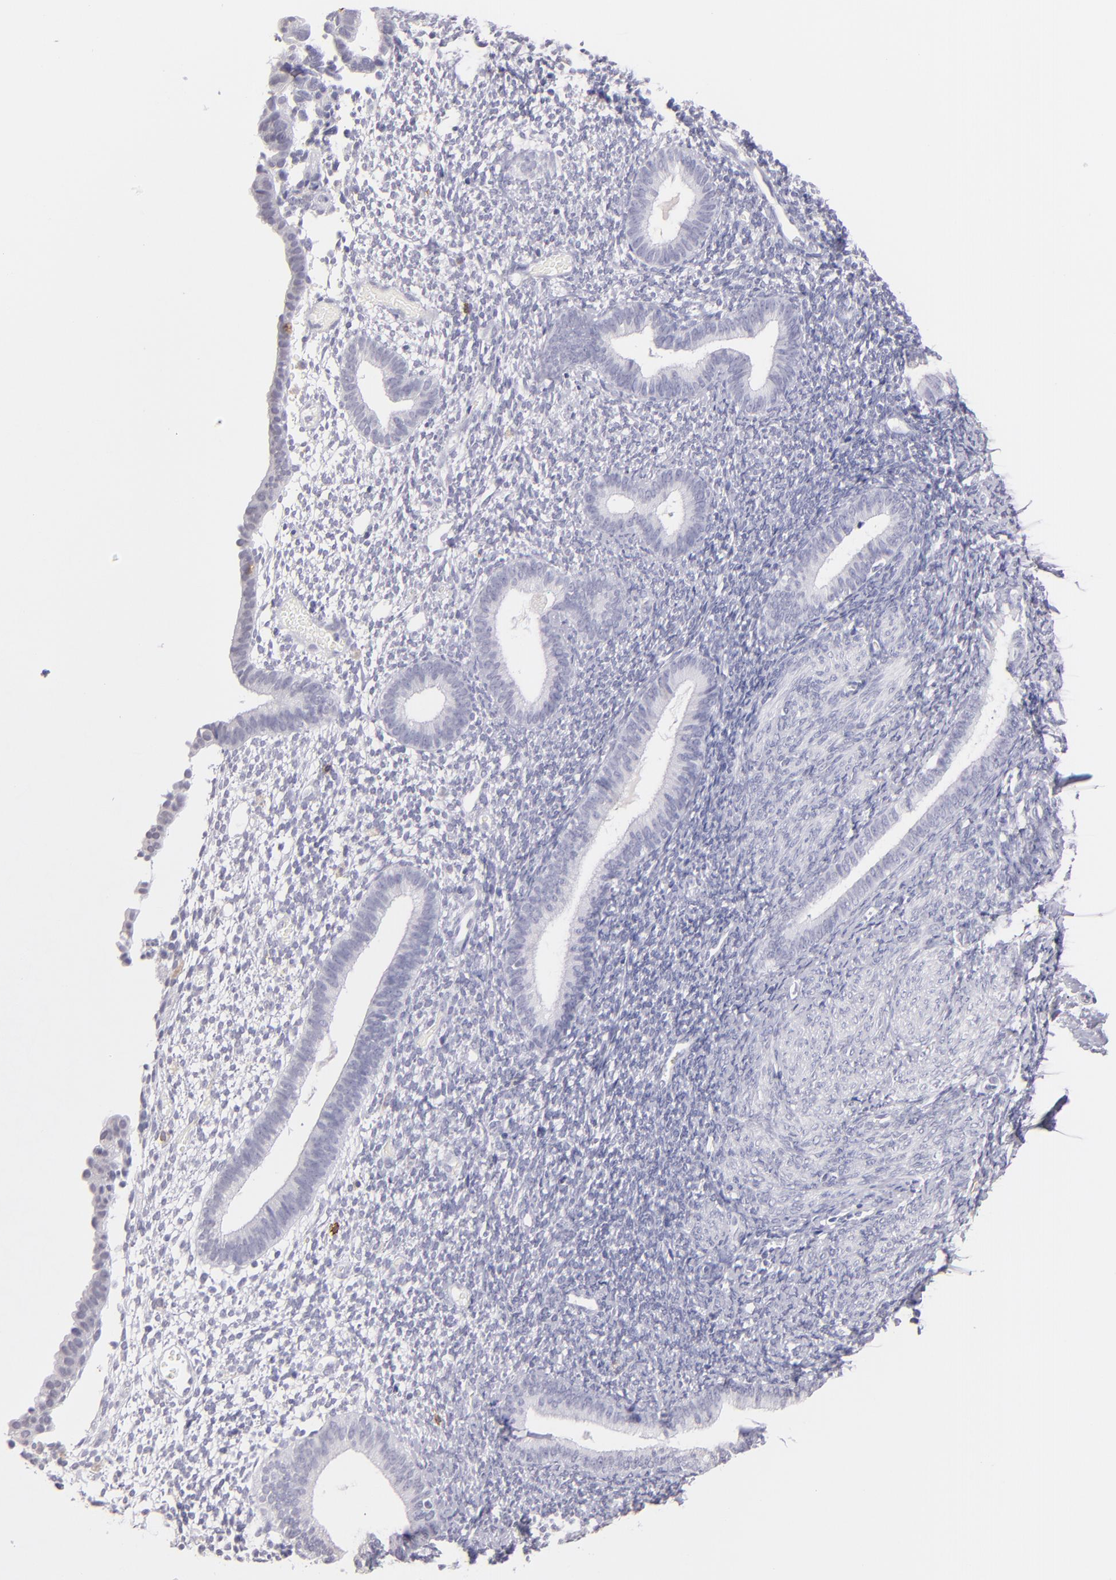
{"staining": {"intensity": "negative", "quantity": "none", "location": "none"}, "tissue": "endometrium", "cell_type": "Cells in endometrial stroma", "image_type": "normal", "snomed": [{"axis": "morphology", "description": "Normal tissue, NOS"}, {"axis": "topography", "description": "Smooth muscle"}, {"axis": "topography", "description": "Endometrium"}], "caption": "The histopathology image shows no significant expression in cells in endometrial stroma of endometrium. (DAB immunohistochemistry (IHC), high magnification).", "gene": "IL2RA", "patient": {"sex": "female", "age": 57}}